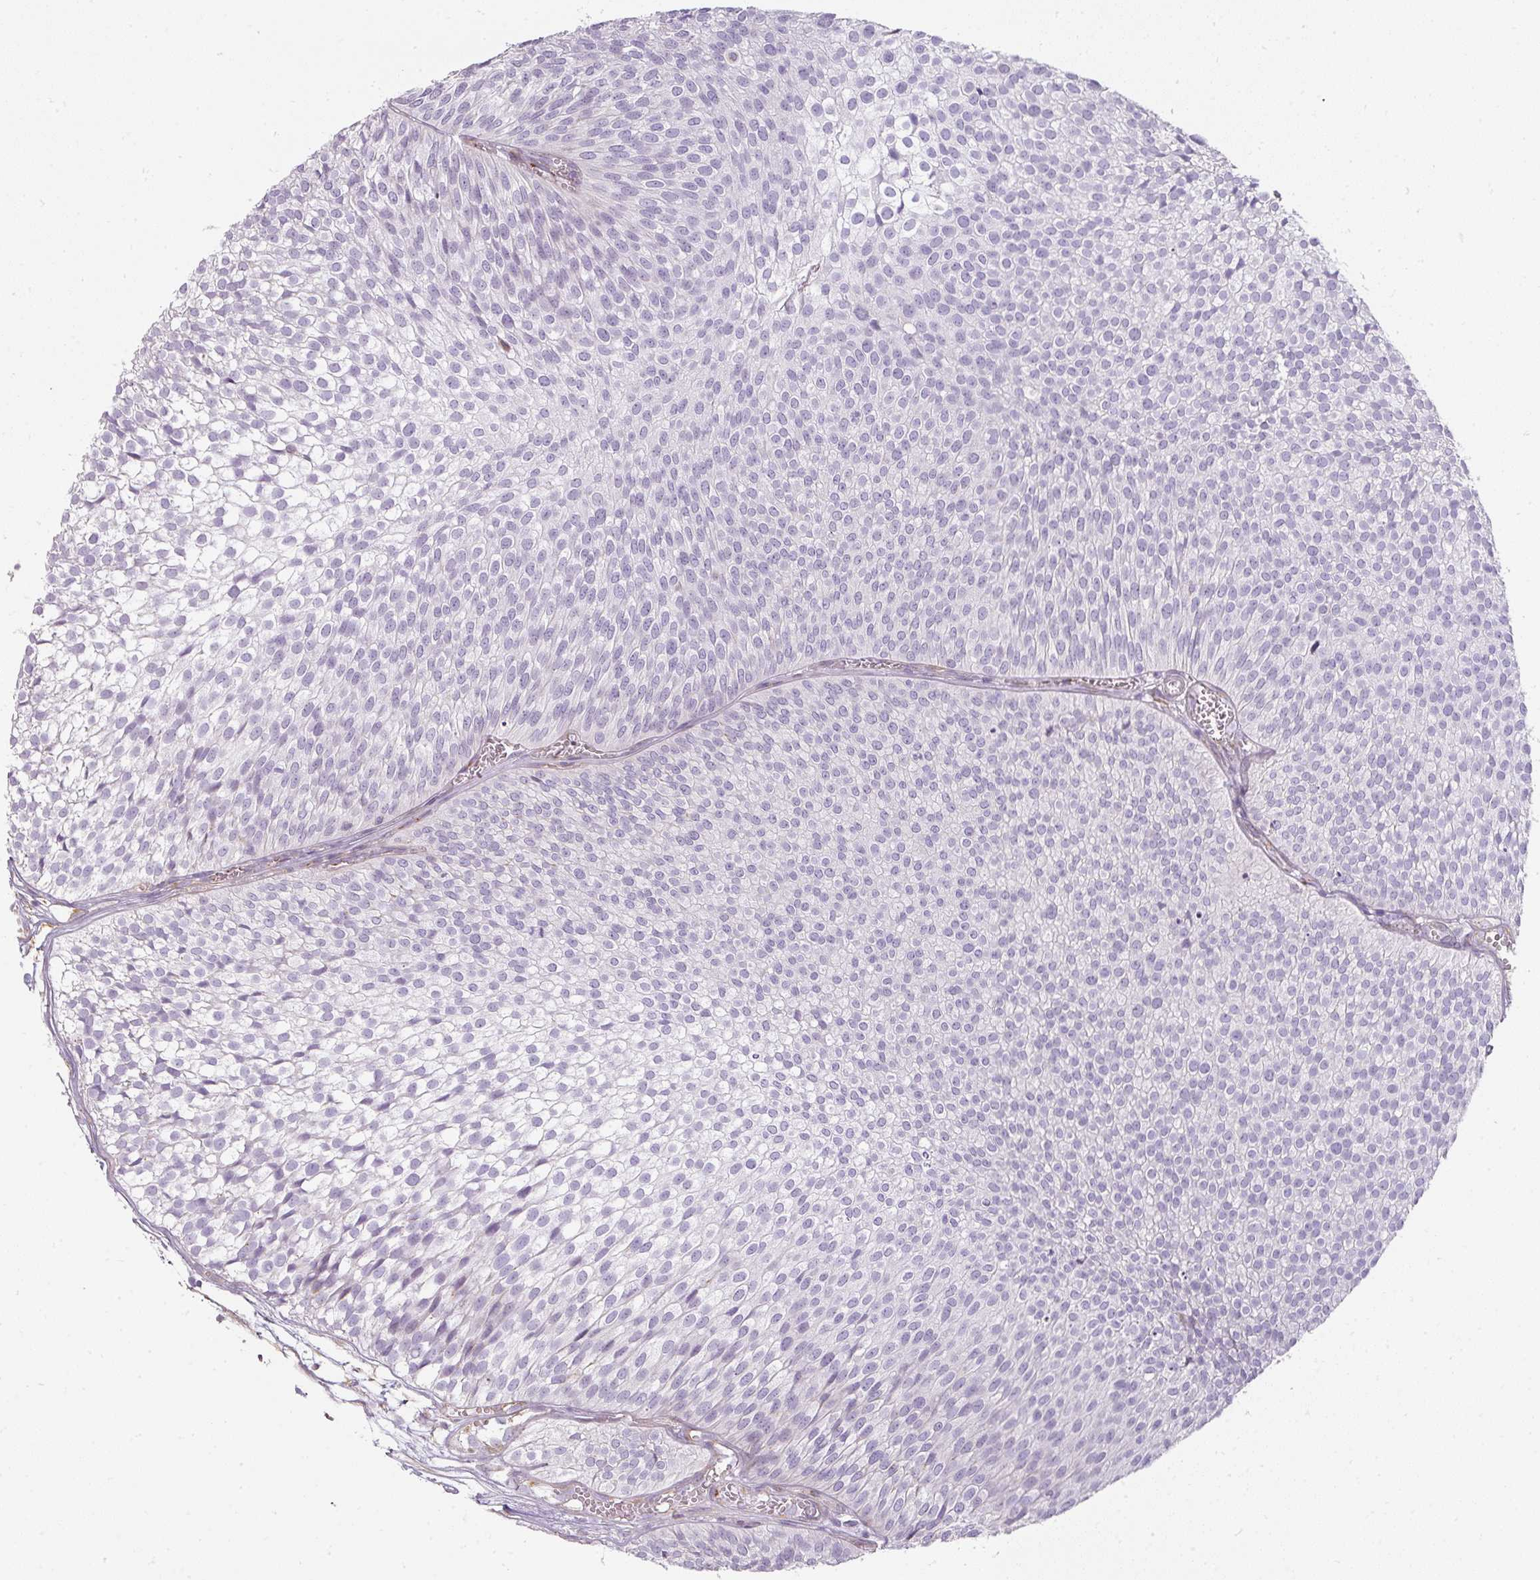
{"staining": {"intensity": "negative", "quantity": "none", "location": "none"}, "tissue": "urothelial cancer", "cell_type": "Tumor cells", "image_type": "cancer", "snomed": [{"axis": "morphology", "description": "Urothelial carcinoma, Low grade"}, {"axis": "topography", "description": "Urinary bladder"}], "caption": "Protein analysis of low-grade urothelial carcinoma reveals no significant staining in tumor cells.", "gene": "ATP8B2", "patient": {"sex": "male", "age": 91}}